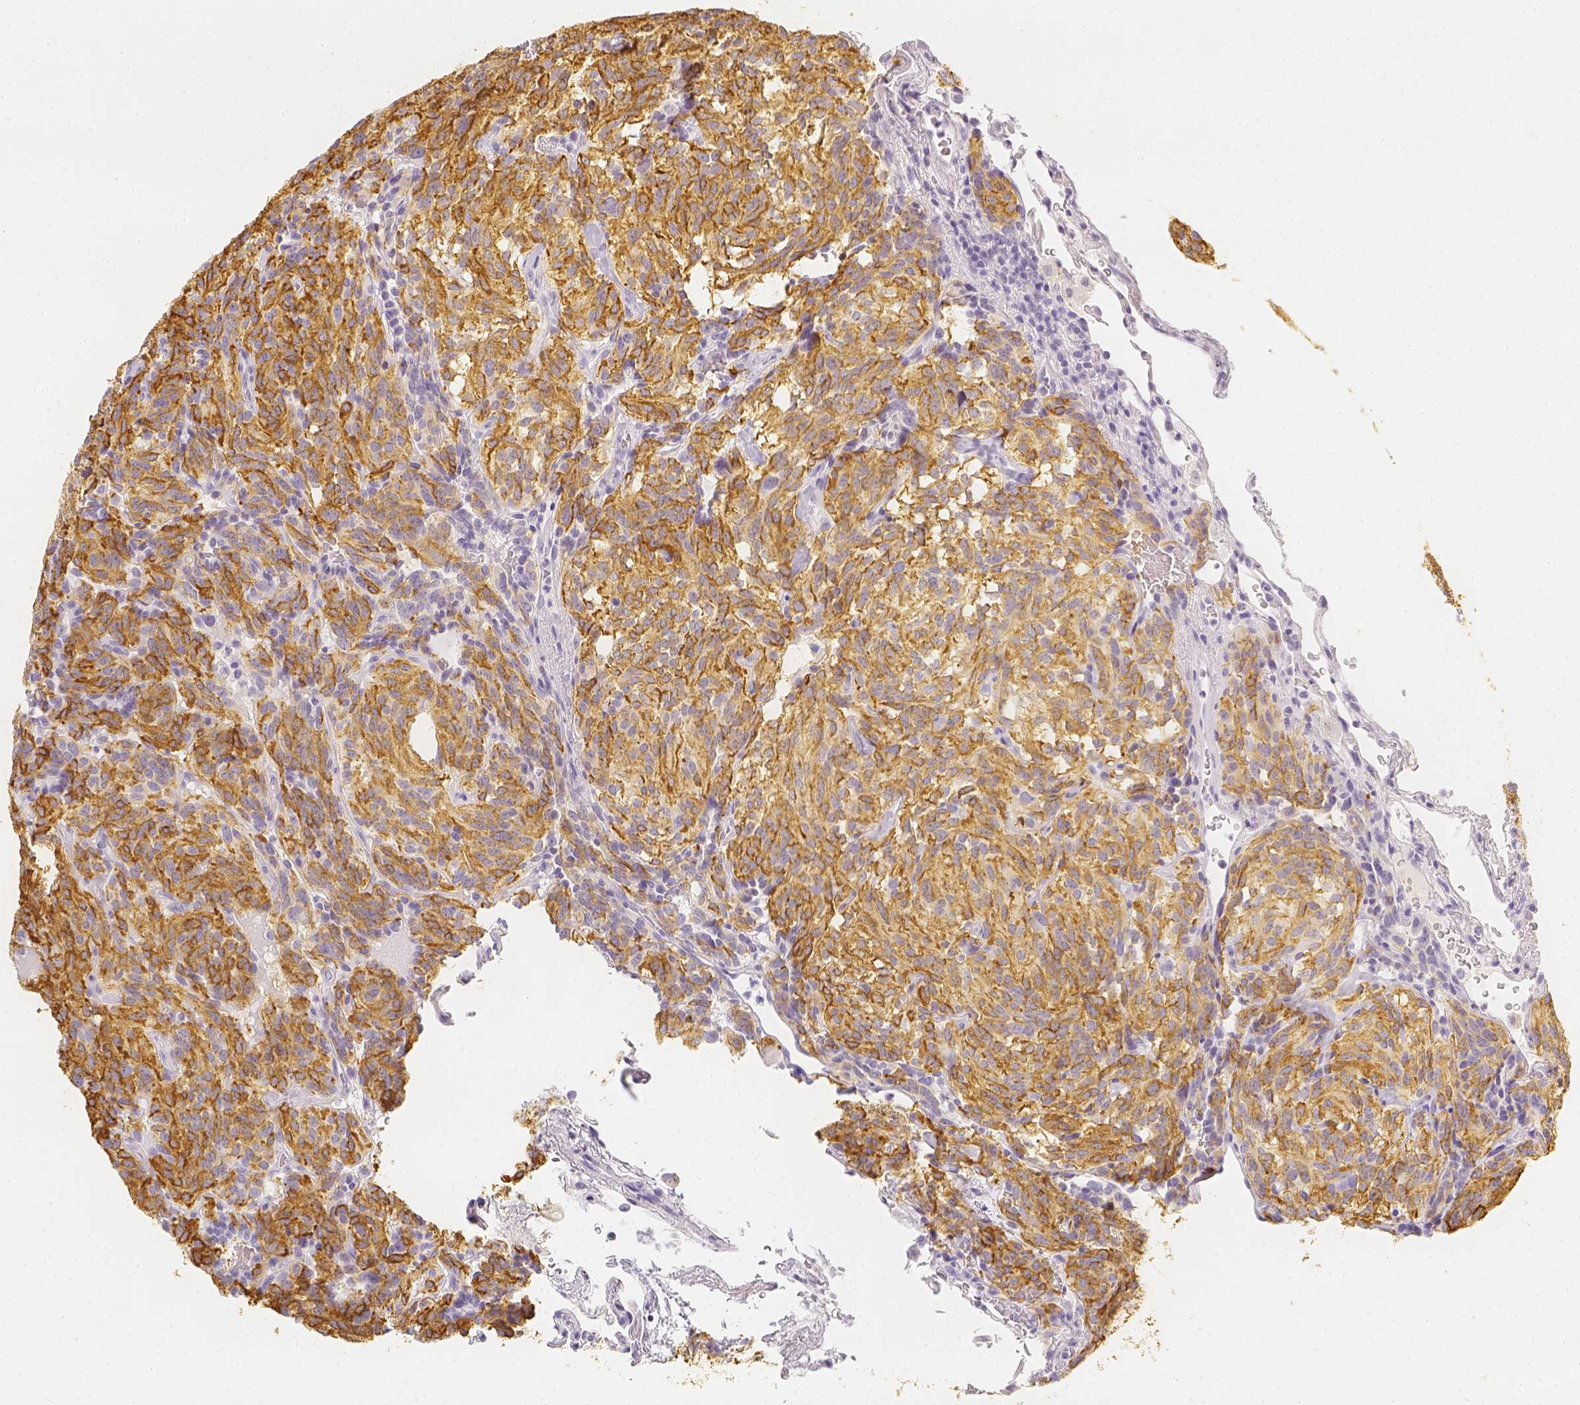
{"staining": {"intensity": "moderate", "quantity": ">75%", "location": "cytoplasmic/membranous"}, "tissue": "carcinoid", "cell_type": "Tumor cells", "image_type": "cancer", "snomed": [{"axis": "morphology", "description": "Carcinoid, malignant, NOS"}, {"axis": "topography", "description": "Lung"}], "caption": "Immunohistochemistry (IHC) micrograph of human carcinoid (malignant) stained for a protein (brown), which shows medium levels of moderate cytoplasmic/membranous expression in approximately >75% of tumor cells.", "gene": "SLC18A1", "patient": {"sex": "female", "age": 61}}